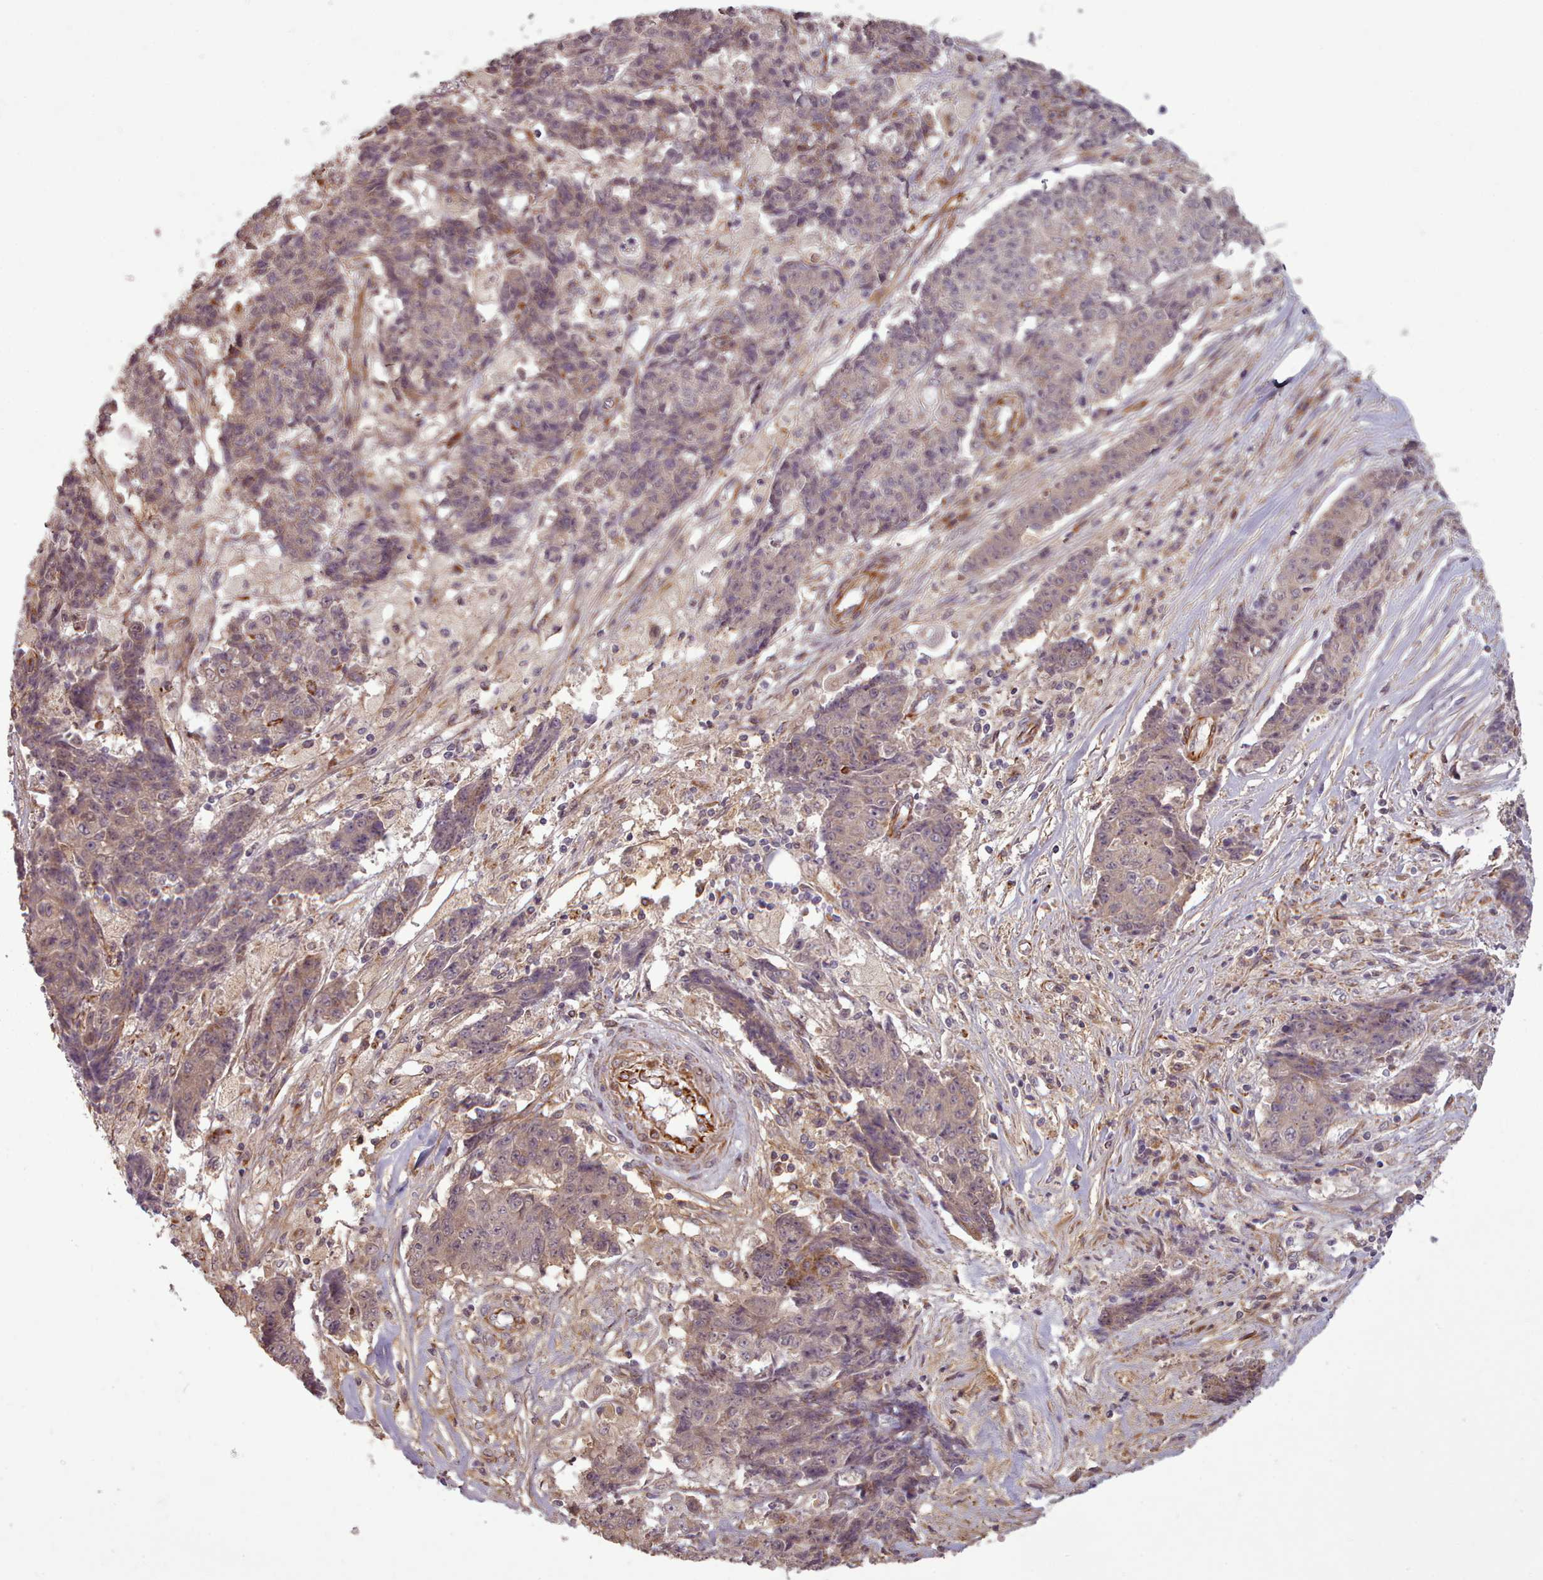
{"staining": {"intensity": "moderate", "quantity": "<25%", "location": "cytoplasmic/membranous"}, "tissue": "ovarian cancer", "cell_type": "Tumor cells", "image_type": "cancer", "snomed": [{"axis": "morphology", "description": "Carcinoma, endometroid"}, {"axis": "topography", "description": "Ovary"}], "caption": "Protein analysis of ovarian endometroid carcinoma tissue shows moderate cytoplasmic/membranous staining in approximately <25% of tumor cells. The staining was performed using DAB to visualize the protein expression in brown, while the nuclei were stained in blue with hematoxylin (Magnification: 20x).", "gene": "GBGT1", "patient": {"sex": "female", "age": 42}}